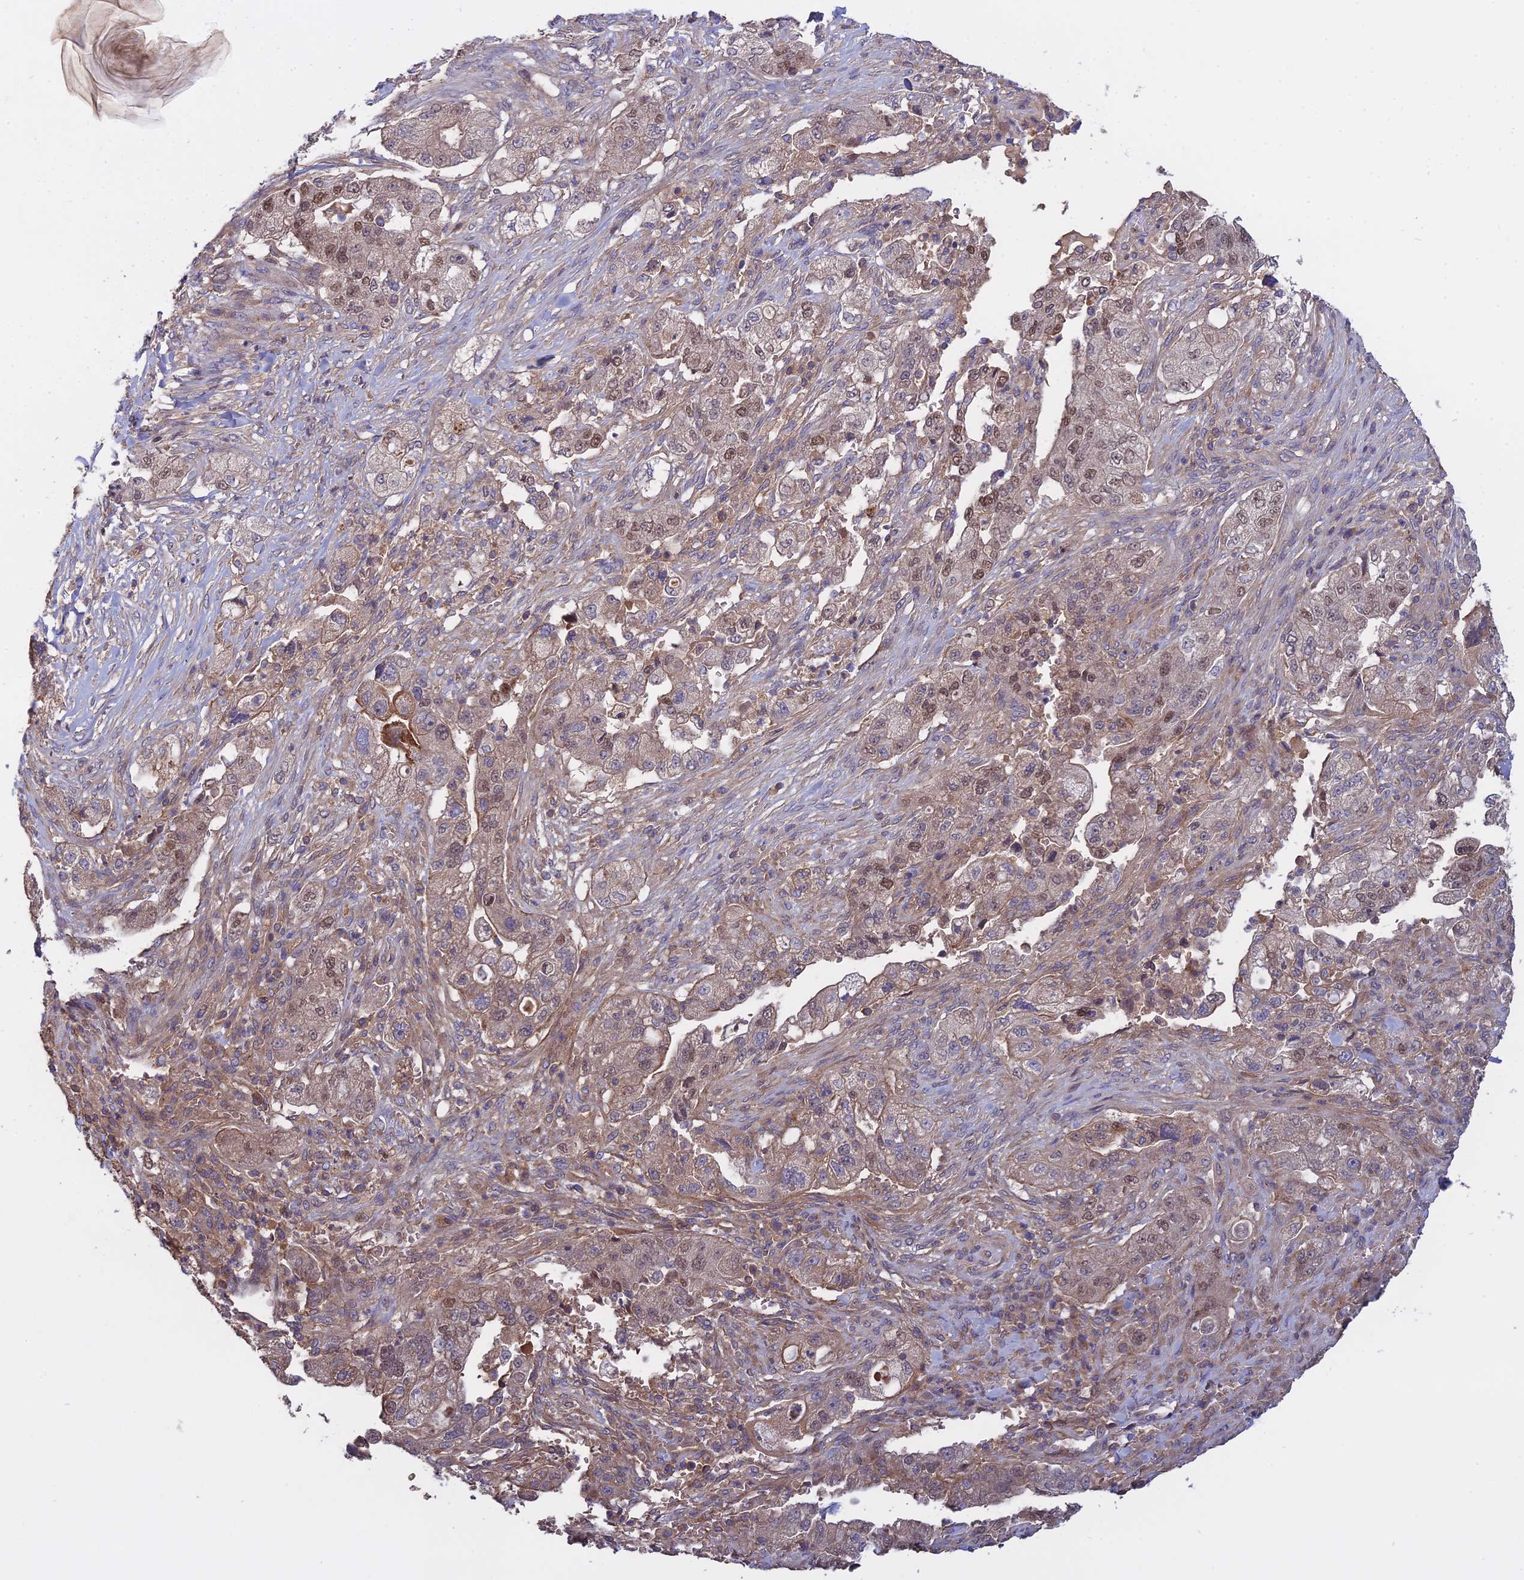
{"staining": {"intensity": "moderate", "quantity": "25%-75%", "location": "nuclear"}, "tissue": "pancreatic cancer", "cell_type": "Tumor cells", "image_type": "cancer", "snomed": [{"axis": "morphology", "description": "Adenocarcinoma, NOS"}, {"axis": "topography", "description": "Pancreas"}], "caption": "Immunohistochemistry (IHC) staining of pancreatic adenocarcinoma, which exhibits medium levels of moderate nuclear positivity in about 25%-75% of tumor cells indicating moderate nuclear protein expression. The staining was performed using DAB (3,3'-diaminobenzidine) (brown) for protein detection and nuclei were counterstained in hematoxylin (blue).", "gene": "GALR2", "patient": {"sex": "female", "age": 78}}